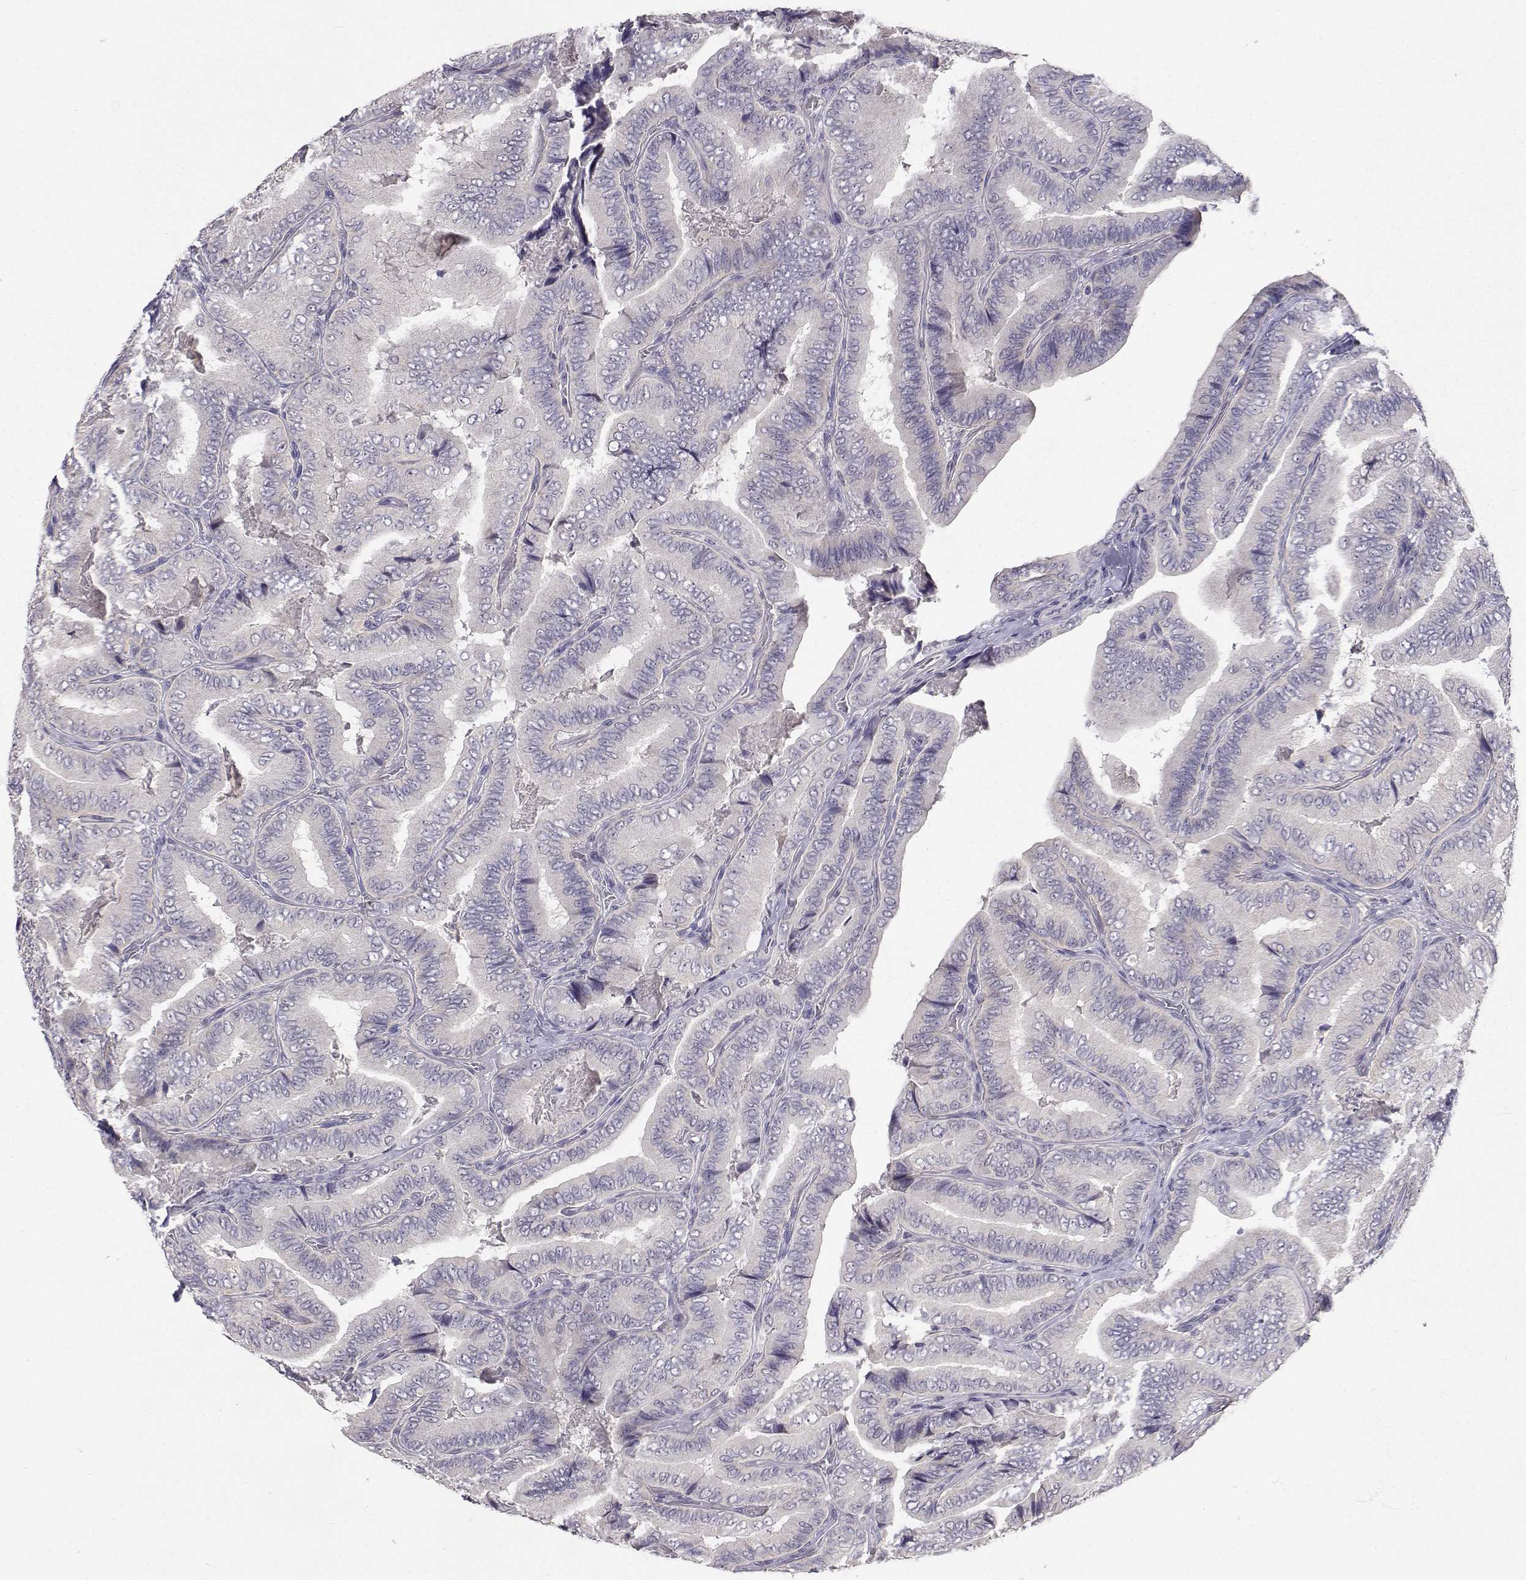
{"staining": {"intensity": "negative", "quantity": "none", "location": "none"}, "tissue": "thyroid cancer", "cell_type": "Tumor cells", "image_type": "cancer", "snomed": [{"axis": "morphology", "description": "Papillary adenocarcinoma, NOS"}, {"axis": "topography", "description": "Thyroid gland"}], "caption": "Human papillary adenocarcinoma (thyroid) stained for a protein using immunohistochemistry exhibits no expression in tumor cells.", "gene": "SLC6A3", "patient": {"sex": "male", "age": 61}}